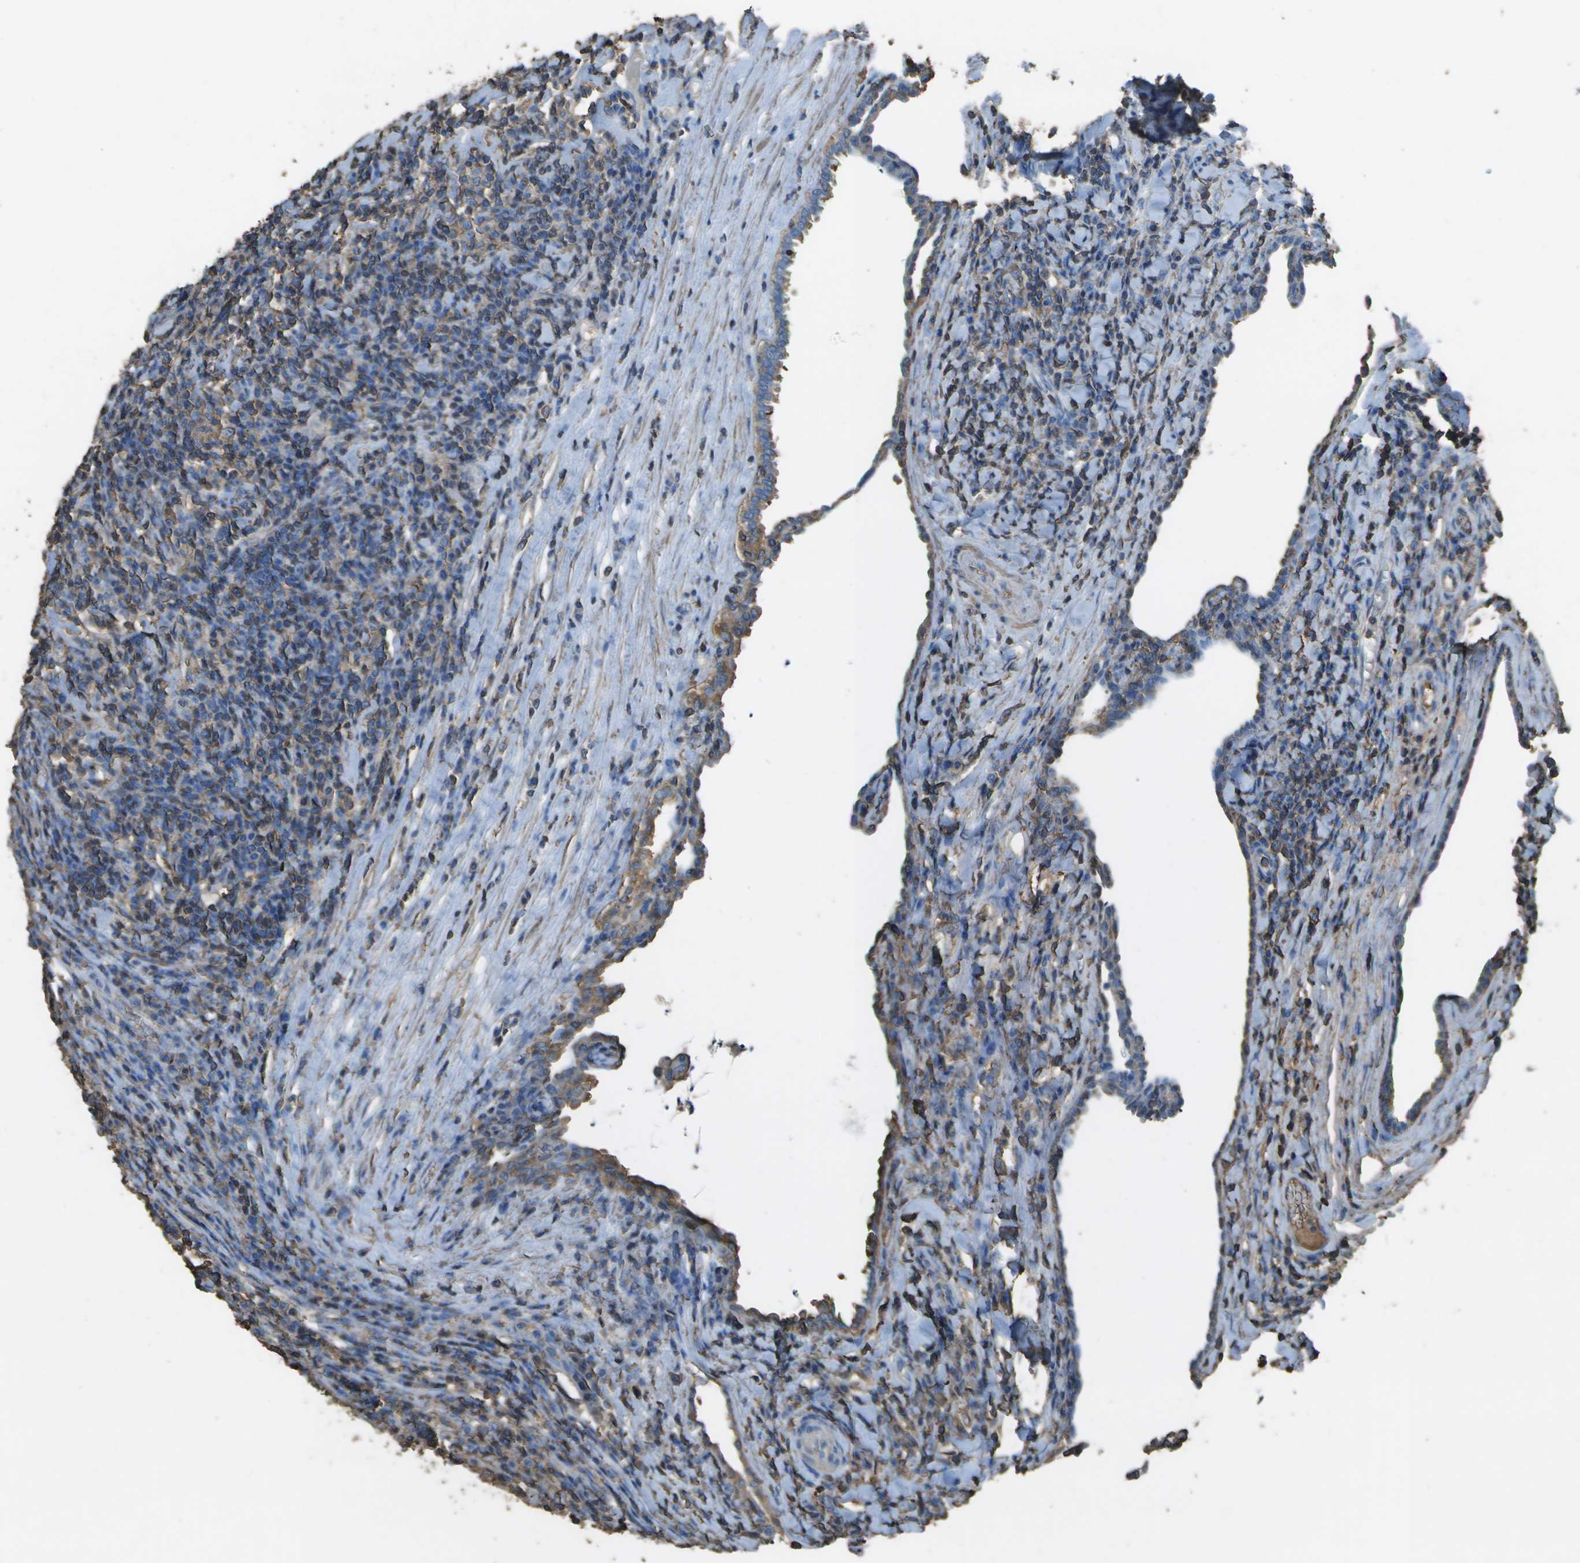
{"staining": {"intensity": "weak", "quantity": "25%-75%", "location": "cytoplasmic/membranous"}, "tissue": "testis cancer", "cell_type": "Tumor cells", "image_type": "cancer", "snomed": [{"axis": "morphology", "description": "Normal tissue, NOS"}, {"axis": "morphology", "description": "Seminoma, NOS"}, {"axis": "topography", "description": "Testis"}], "caption": "This photomicrograph shows testis cancer (seminoma) stained with immunohistochemistry to label a protein in brown. The cytoplasmic/membranous of tumor cells show weak positivity for the protein. Nuclei are counter-stained blue.", "gene": "CYP4F11", "patient": {"sex": "male", "age": 43}}